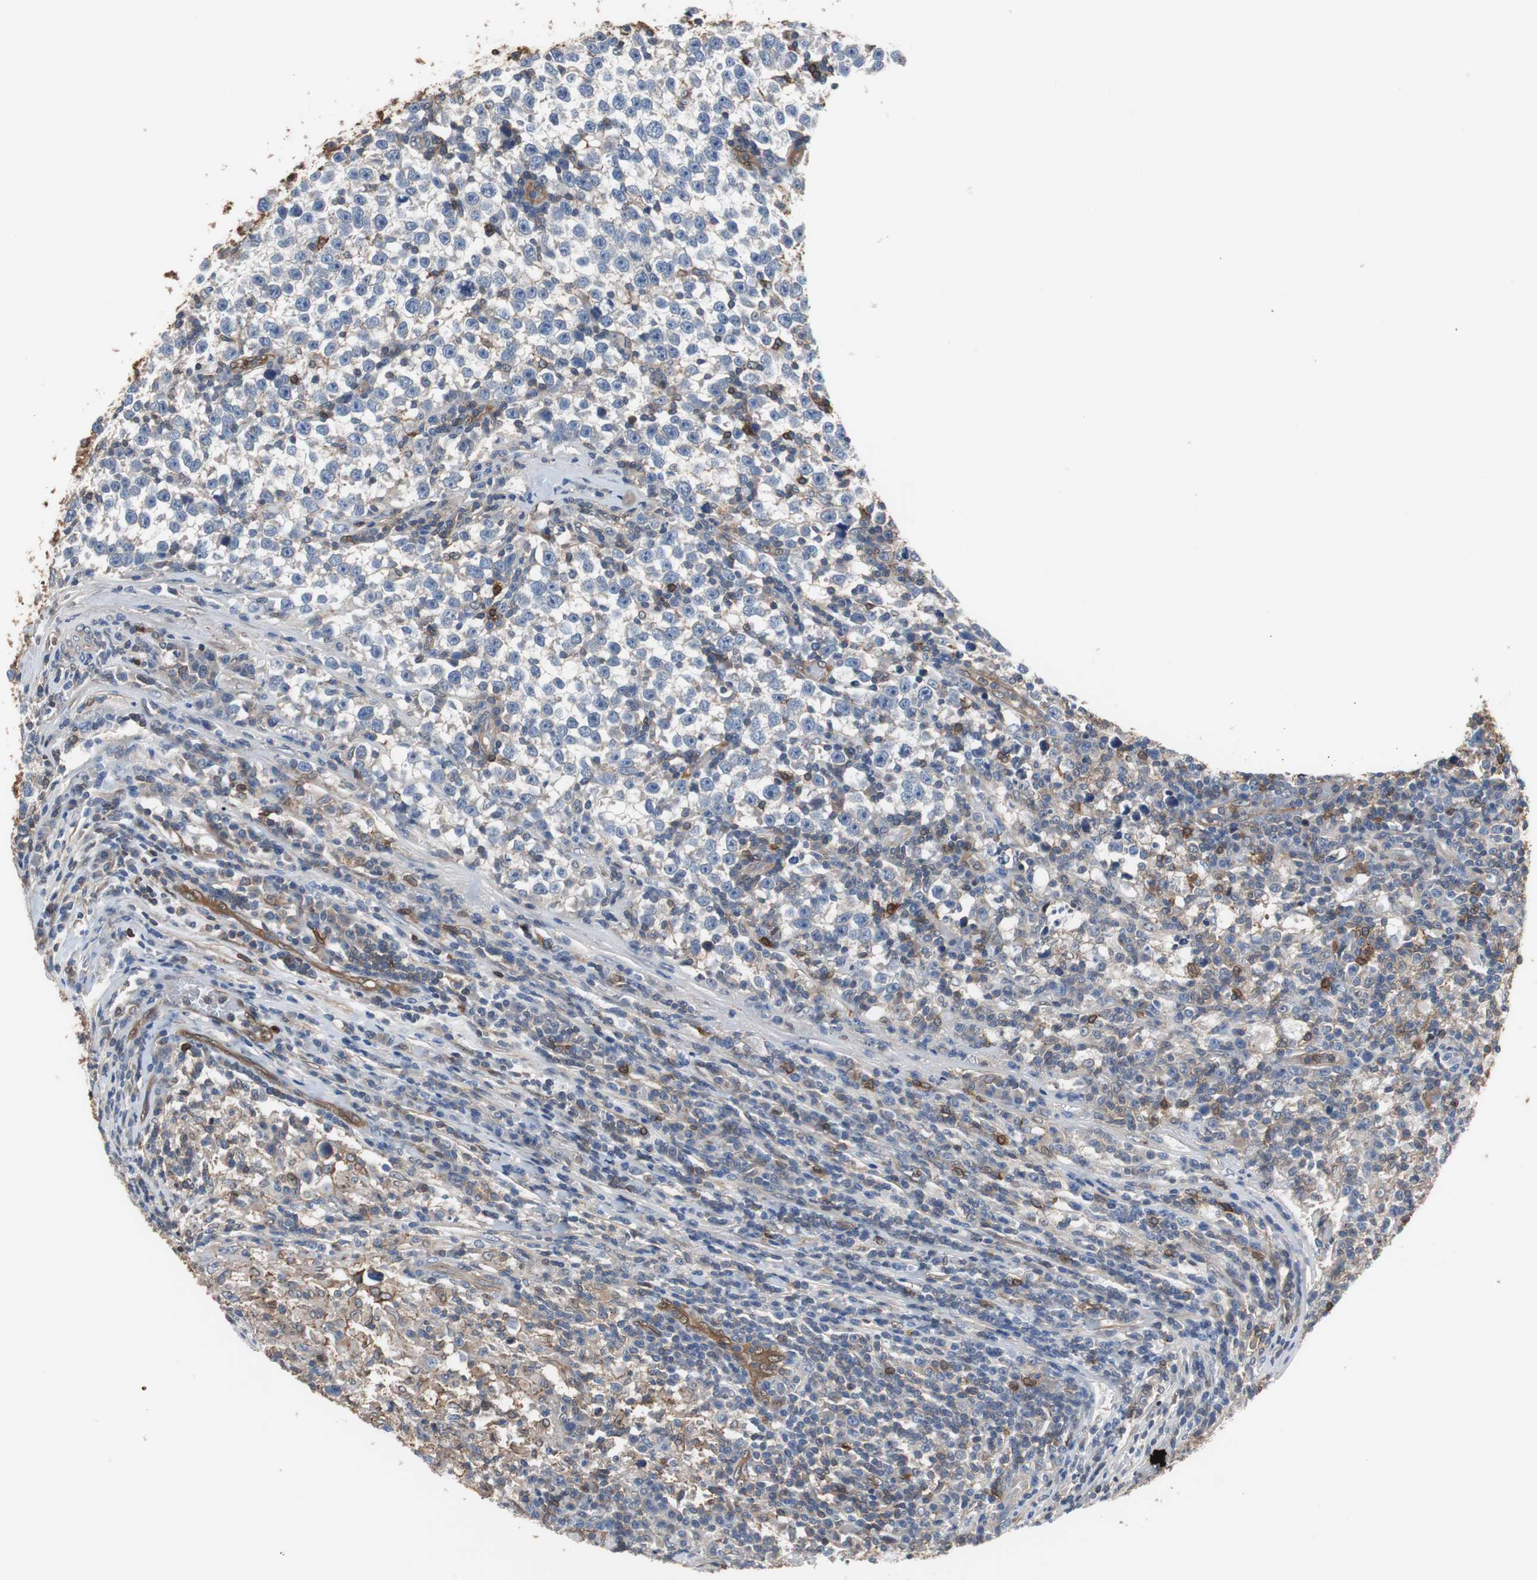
{"staining": {"intensity": "weak", "quantity": "<25%", "location": "cytoplasmic/membranous"}, "tissue": "testis cancer", "cell_type": "Tumor cells", "image_type": "cancer", "snomed": [{"axis": "morphology", "description": "Seminoma, NOS"}, {"axis": "topography", "description": "Testis"}], "caption": "This is an immunohistochemistry micrograph of human seminoma (testis). There is no positivity in tumor cells.", "gene": "ANXA4", "patient": {"sex": "male", "age": 43}}